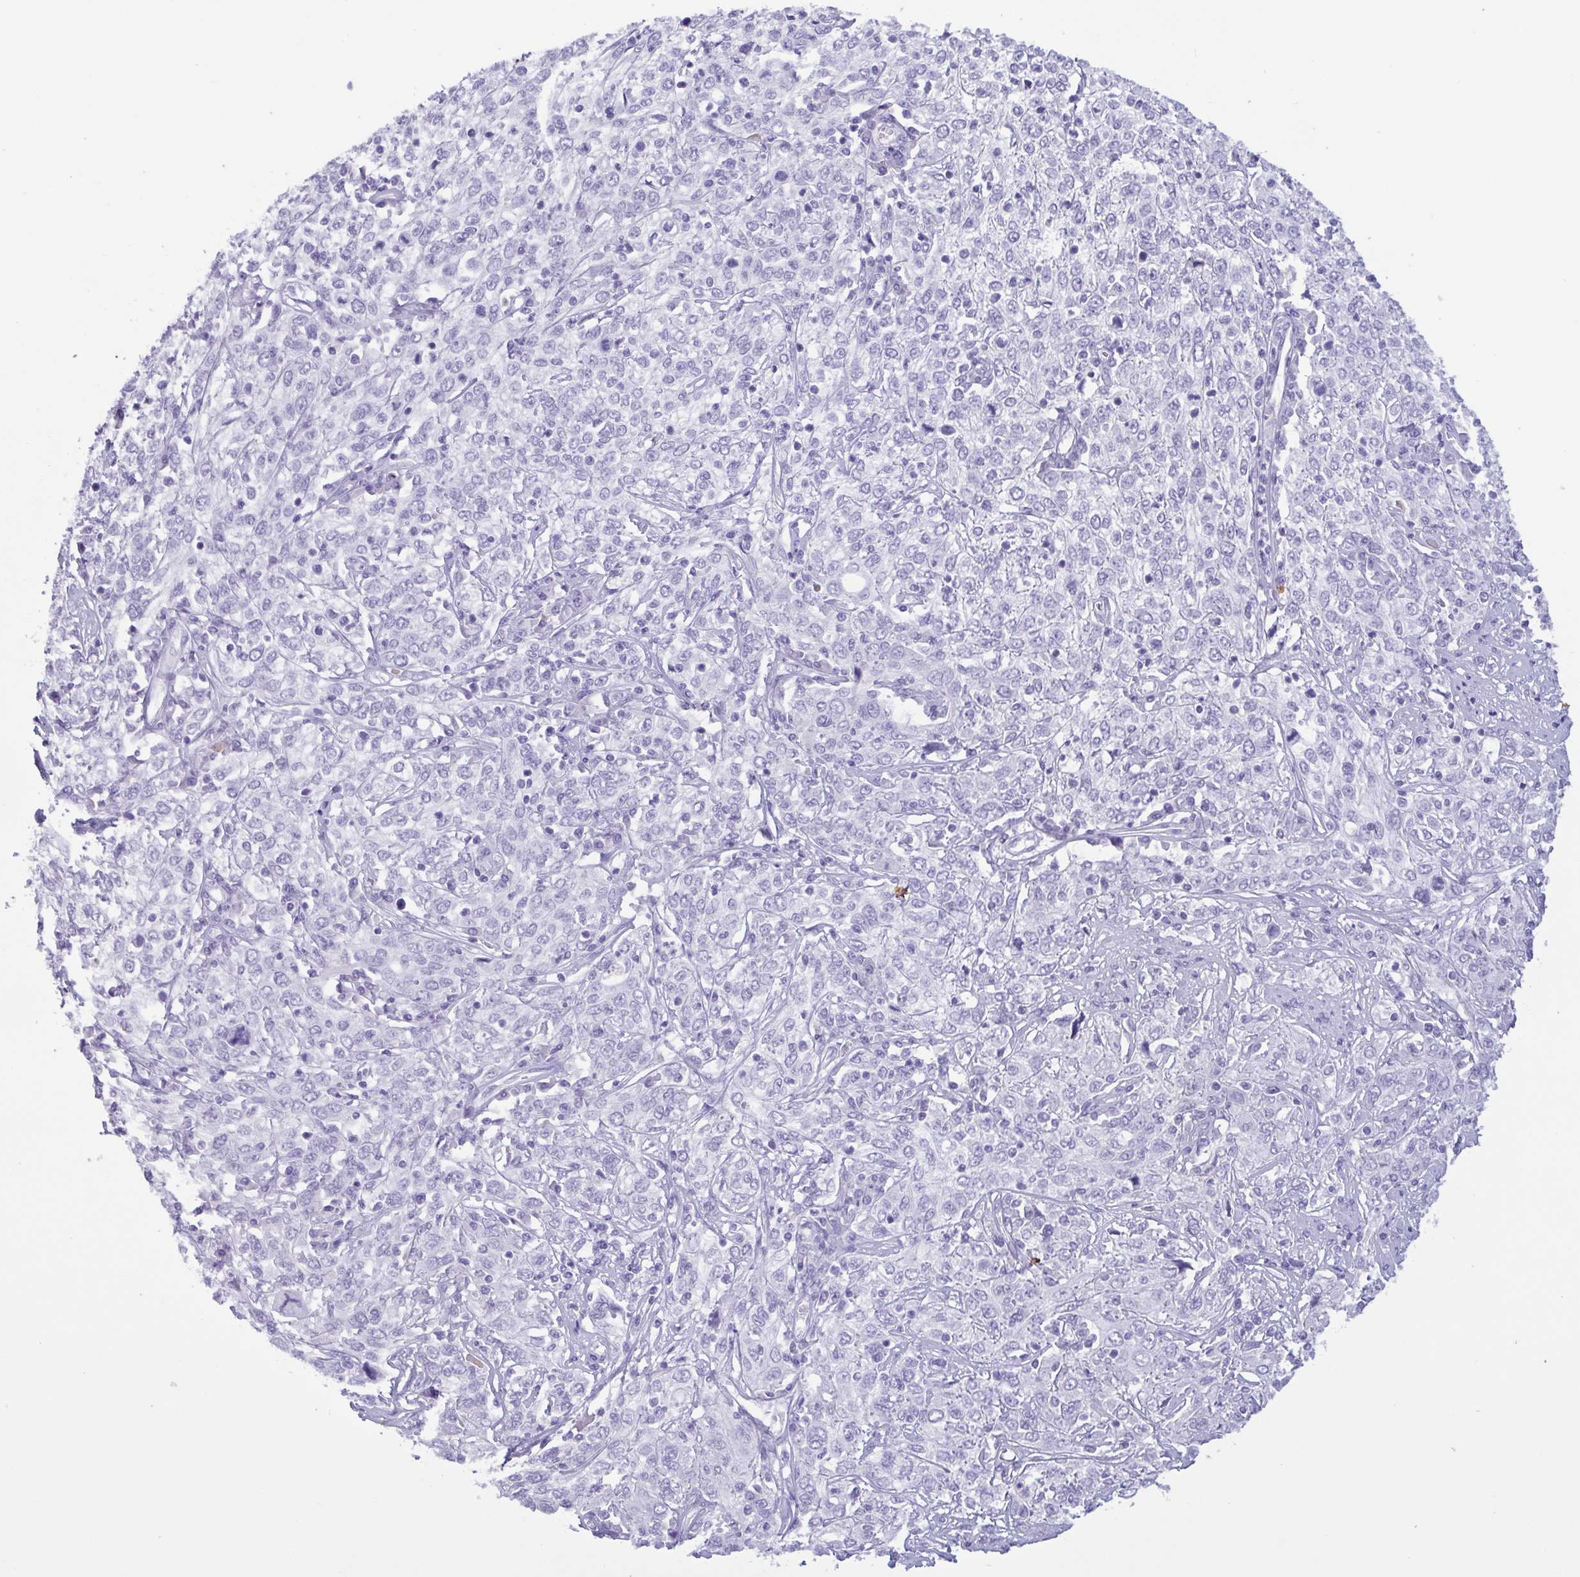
{"staining": {"intensity": "negative", "quantity": "none", "location": "none"}, "tissue": "cervical cancer", "cell_type": "Tumor cells", "image_type": "cancer", "snomed": [{"axis": "morphology", "description": "Squamous cell carcinoma, NOS"}, {"axis": "topography", "description": "Cervix"}], "caption": "This image is of cervical cancer (squamous cell carcinoma) stained with immunohistochemistry (IHC) to label a protein in brown with the nuclei are counter-stained blue. There is no expression in tumor cells.", "gene": "LTF", "patient": {"sex": "female", "age": 46}}